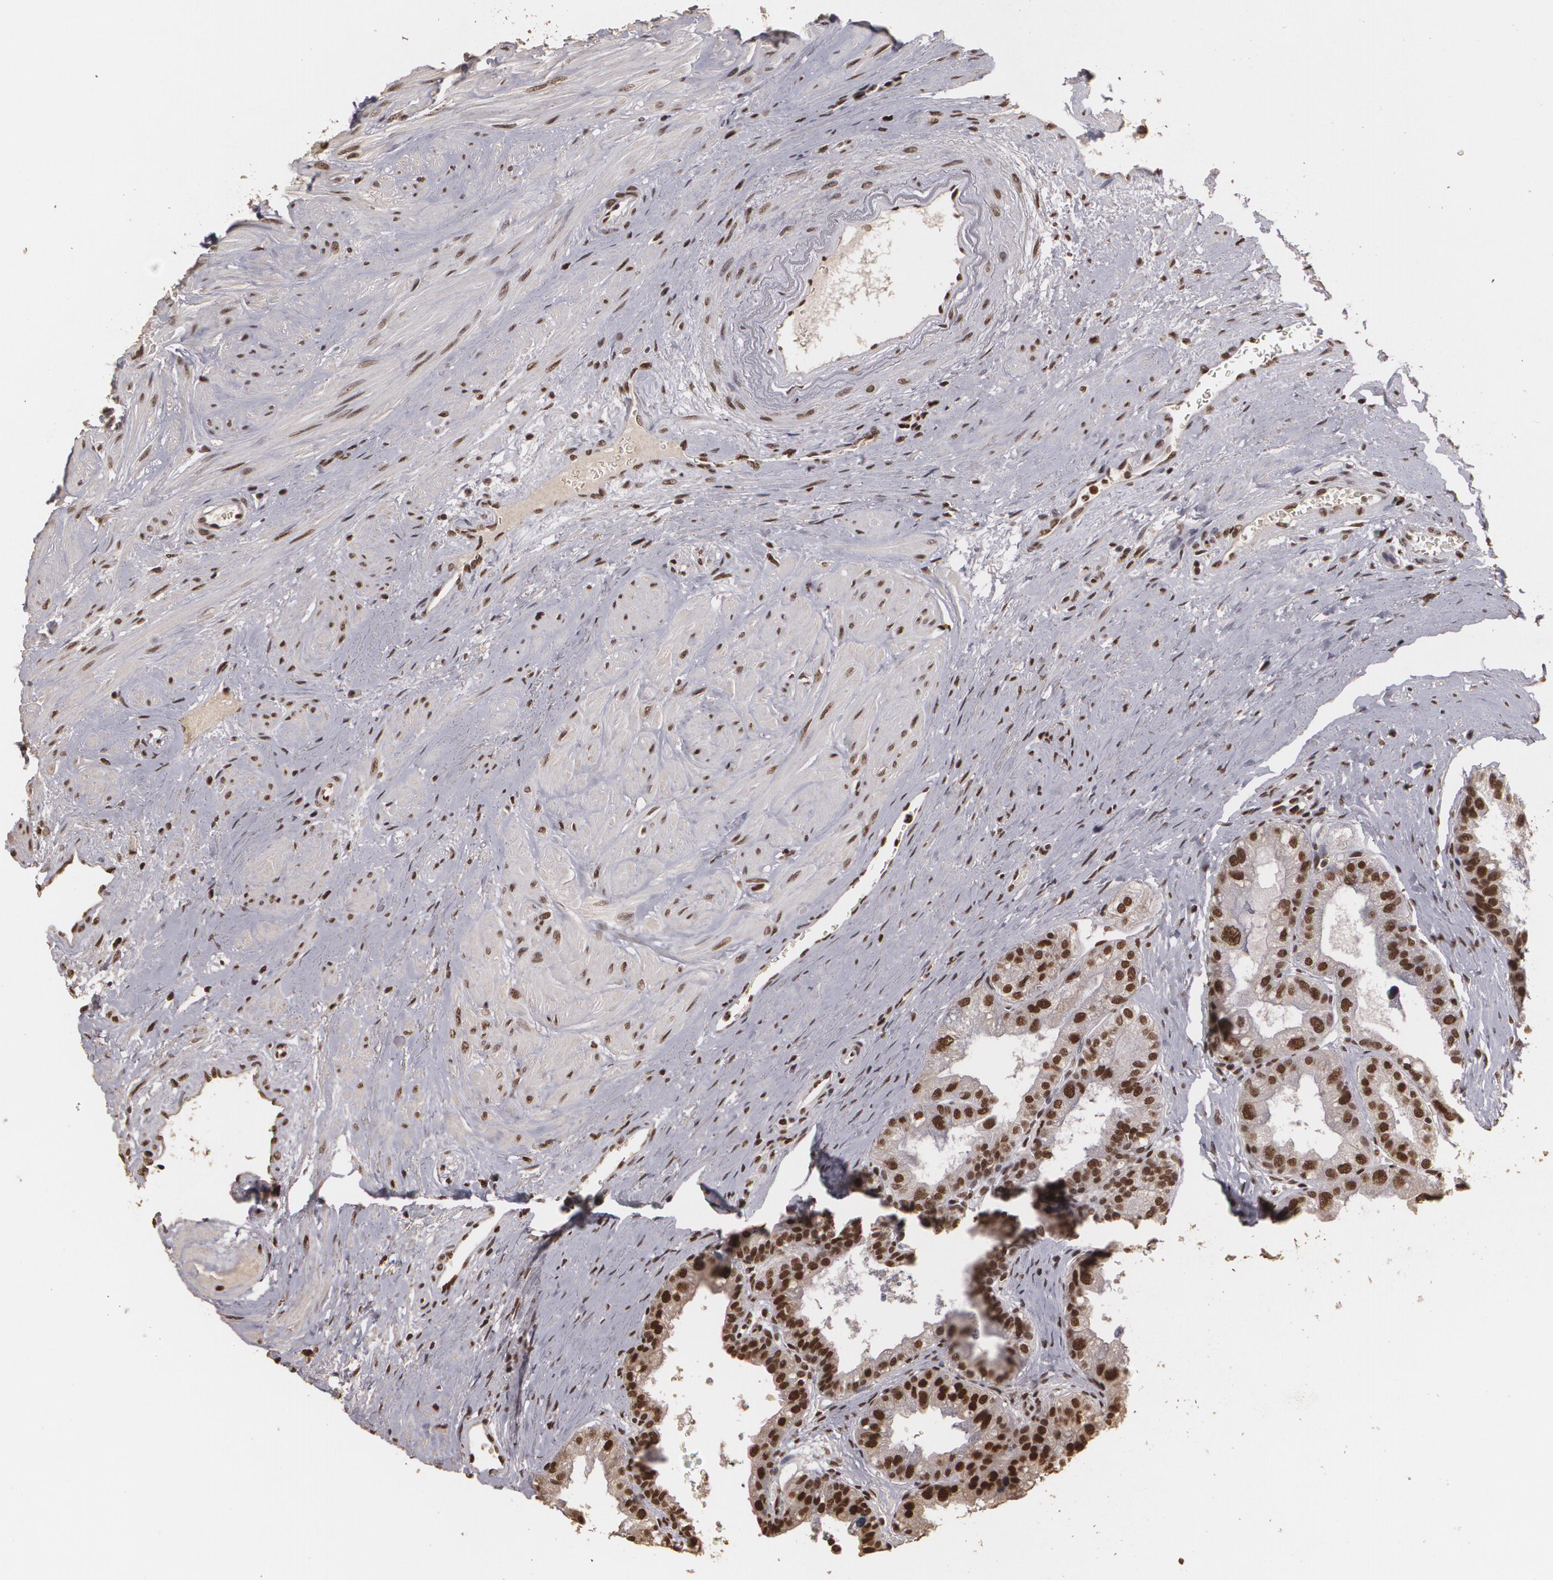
{"staining": {"intensity": "strong", "quantity": ">75%", "location": "nuclear"}, "tissue": "prostate", "cell_type": "Glandular cells", "image_type": "normal", "snomed": [{"axis": "morphology", "description": "Normal tissue, NOS"}, {"axis": "topography", "description": "Prostate"}], "caption": "High-magnification brightfield microscopy of benign prostate stained with DAB (brown) and counterstained with hematoxylin (blue). glandular cells exhibit strong nuclear staining is identified in about>75% of cells. The staining is performed using DAB brown chromogen to label protein expression. The nuclei are counter-stained blue using hematoxylin.", "gene": "RCOR1", "patient": {"sex": "male", "age": 60}}